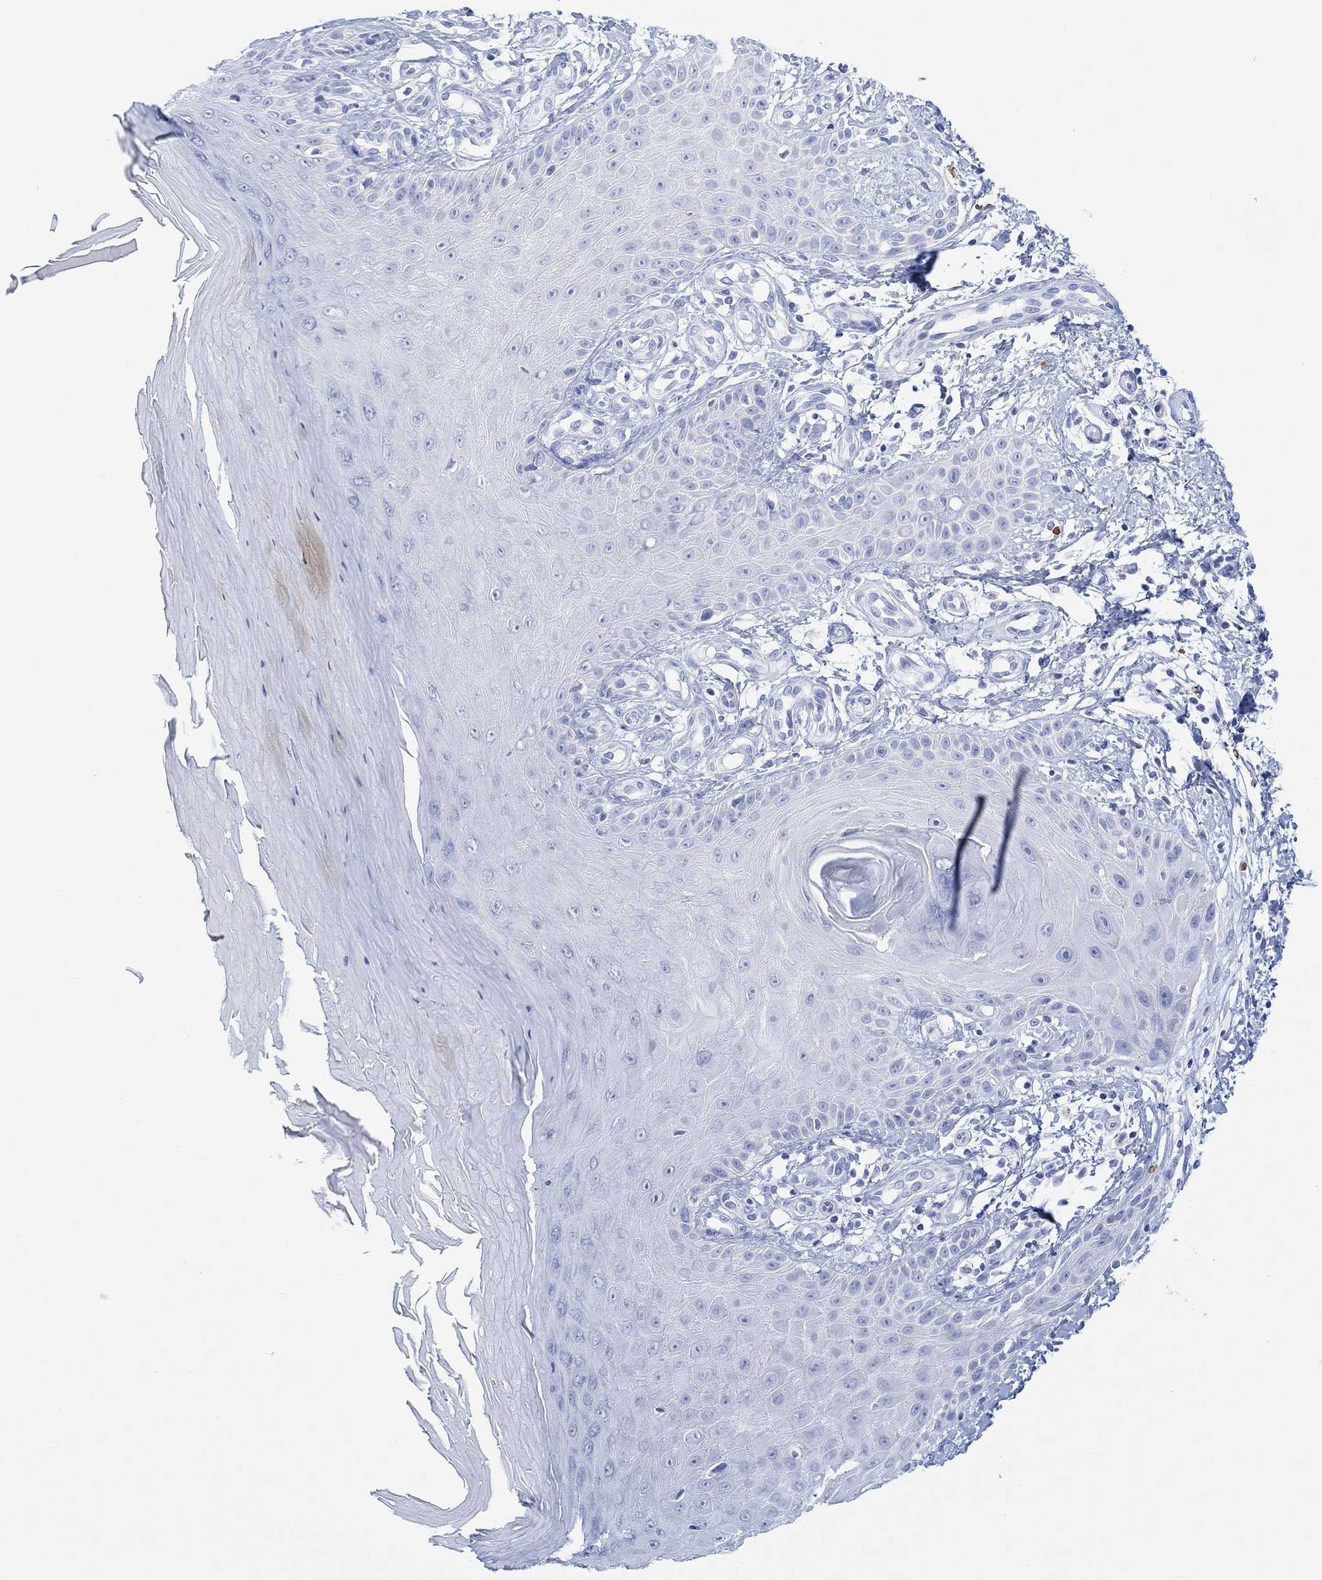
{"staining": {"intensity": "negative", "quantity": "none", "location": "none"}, "tissue": "skin", "cell_type": "Fibroblasts", "image_type": "normal", "snomed": [{"axis": "morphology", "description": "Normal tissue, NOS"}, {"axis": "morphology", "description": "Inflammation, NOS"}, {"axis": "morphology", "description": "Fibrosis, NOS"}, {"axis": "topography", "description": "Skin"}], "caption": "The histopathology image displays no significant positivity in fibroblasts of skin.", "gene": "CALCA", "patient": {"sex": "male", "age": 71}}